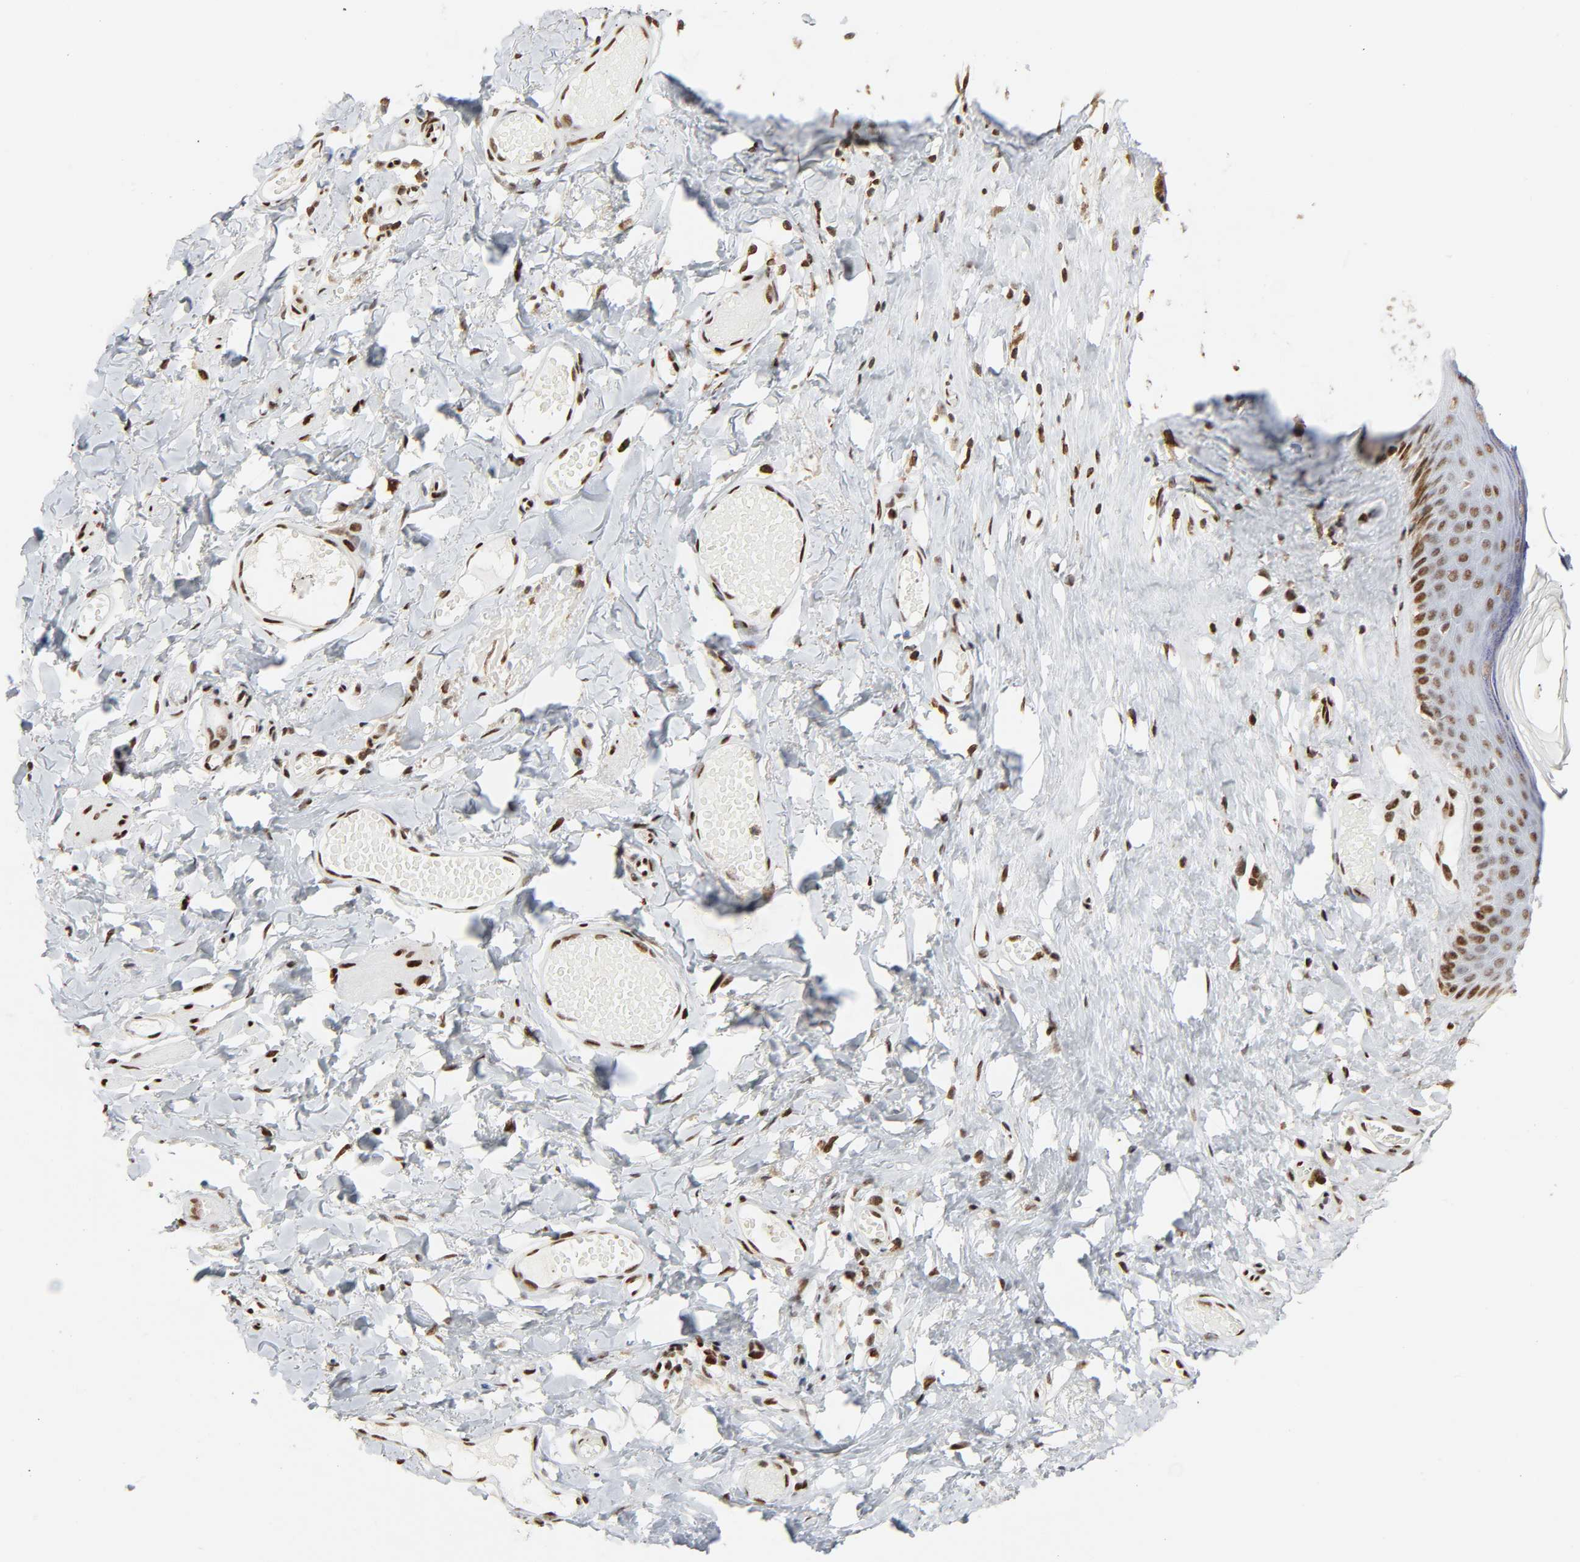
{"staining": {"intensity": "moderate", "quantity": "25%-75%", "location": "nuclear"}, "tissue": "skin", "cell_type": "Epidermal cells", "image_type": "normal", "snomed": [{"axis": "morphology", "description": "Normal tissue, NOS"}, {"axis": "morphology", "description": "Inflammation, NOS"}, {"axis": "topography", "description": "Vulva"}], "caption": "Immunohistochemistry photomicrograph of unremarkable skin stained for a protein (brown), which reveals medium levels of moderate nuclear staining in approximately 25%-75% of epidermal cells.", "gene": "WAS", "patient": {"sex": "female", "age": 84}}